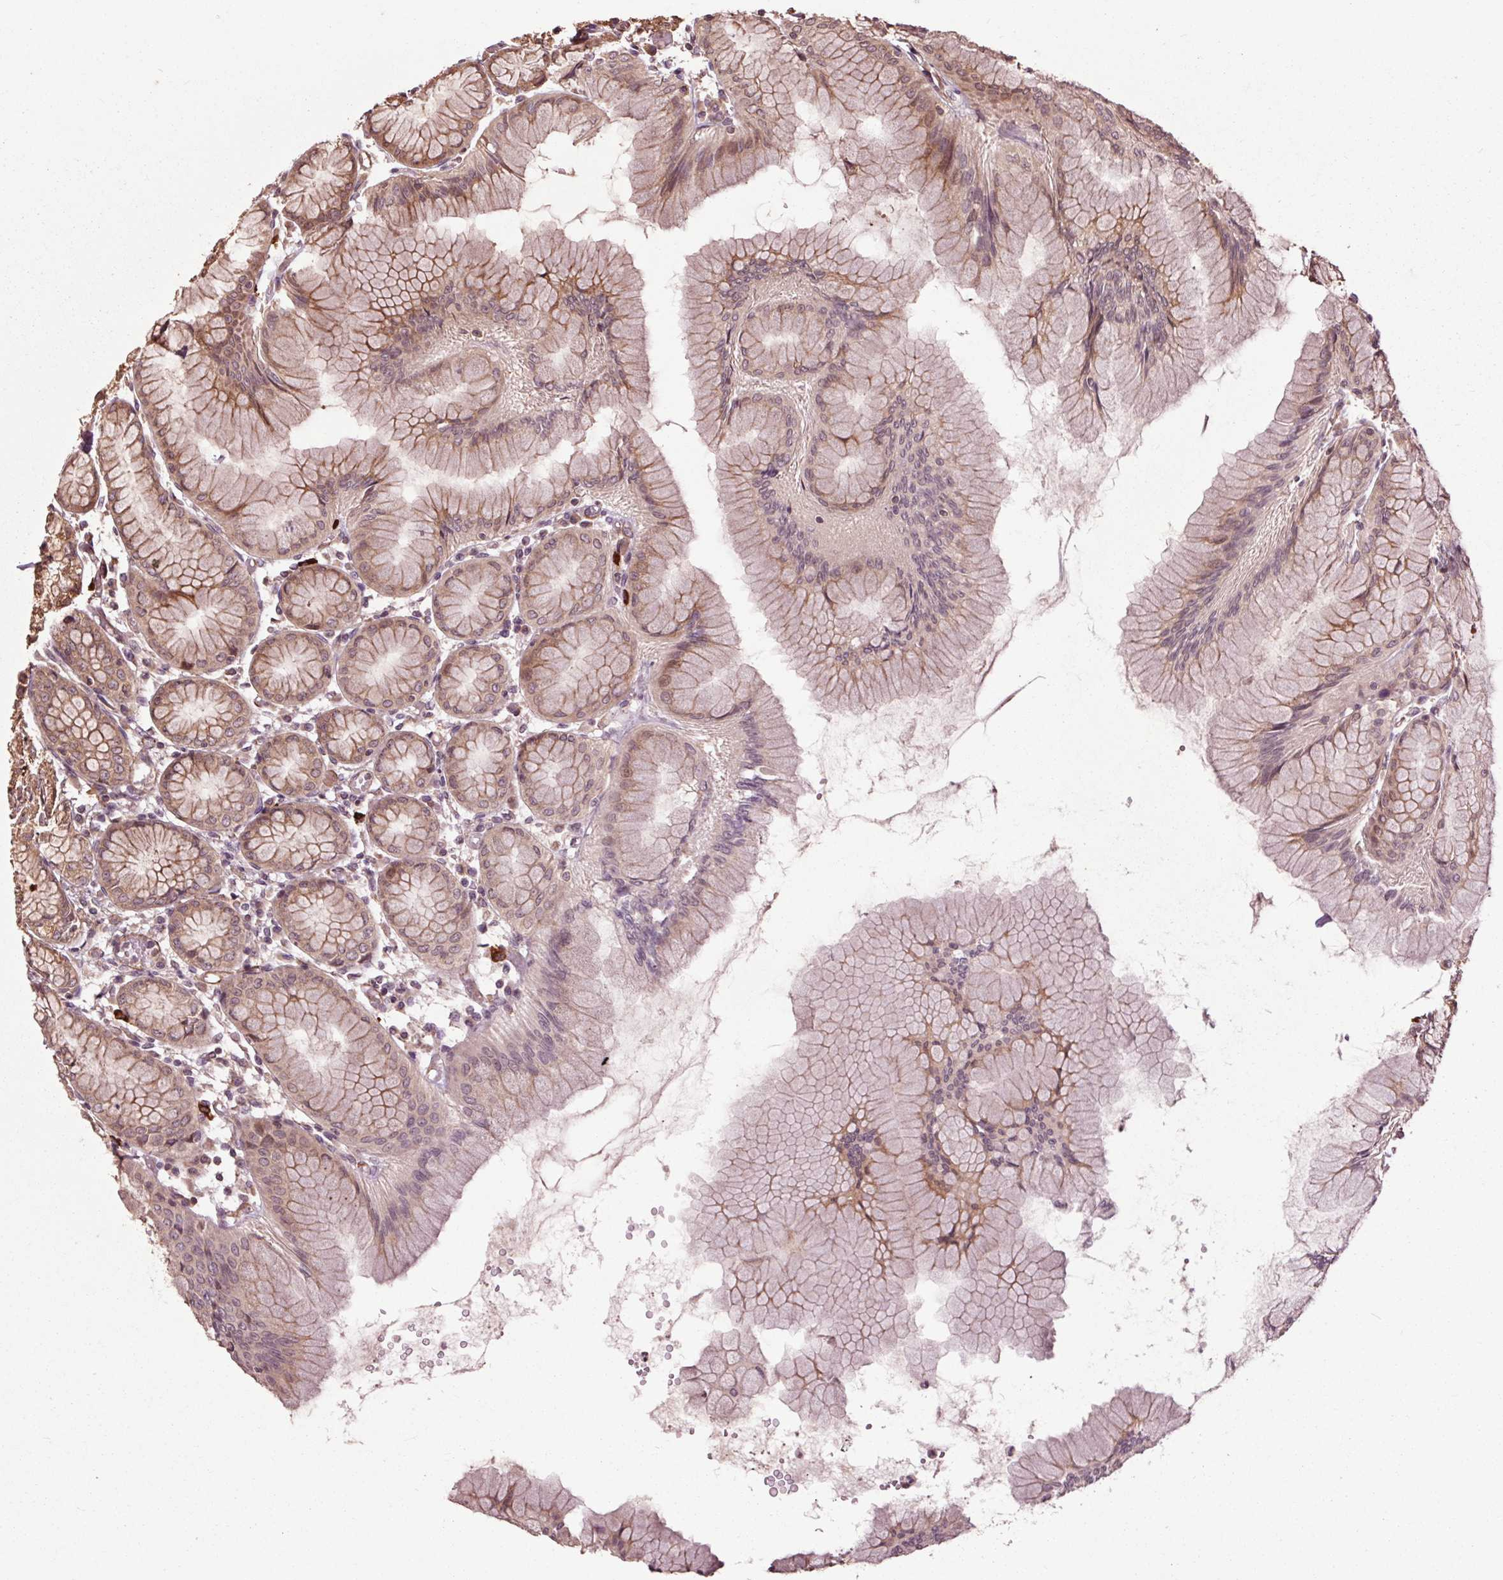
{"staining": {"intensity": "moderate", "quantity": ">75%", "location": "cytoplasmic/membranous"}, "tissue": "stomach", "cell_type": "Glandular cells", "image_type": "normal", "snomed": [{"axis": "morphology", "description": "Normal tissue, NOS"}, {"axis": "topography", "description": "Stomach"}], "caption": "High-magnification brightfield microscopy of normal stomach stained with DAB (3,3'-diaminobenzidine) (brown) and counterstained with hematoxylin (blue). glandular cells exhibit moderate cytoplasmic/membranous positivity is seen in approximately>75% of cells.", "gene": "CEP95", "patient": {"sex": "female", "age": 57}}